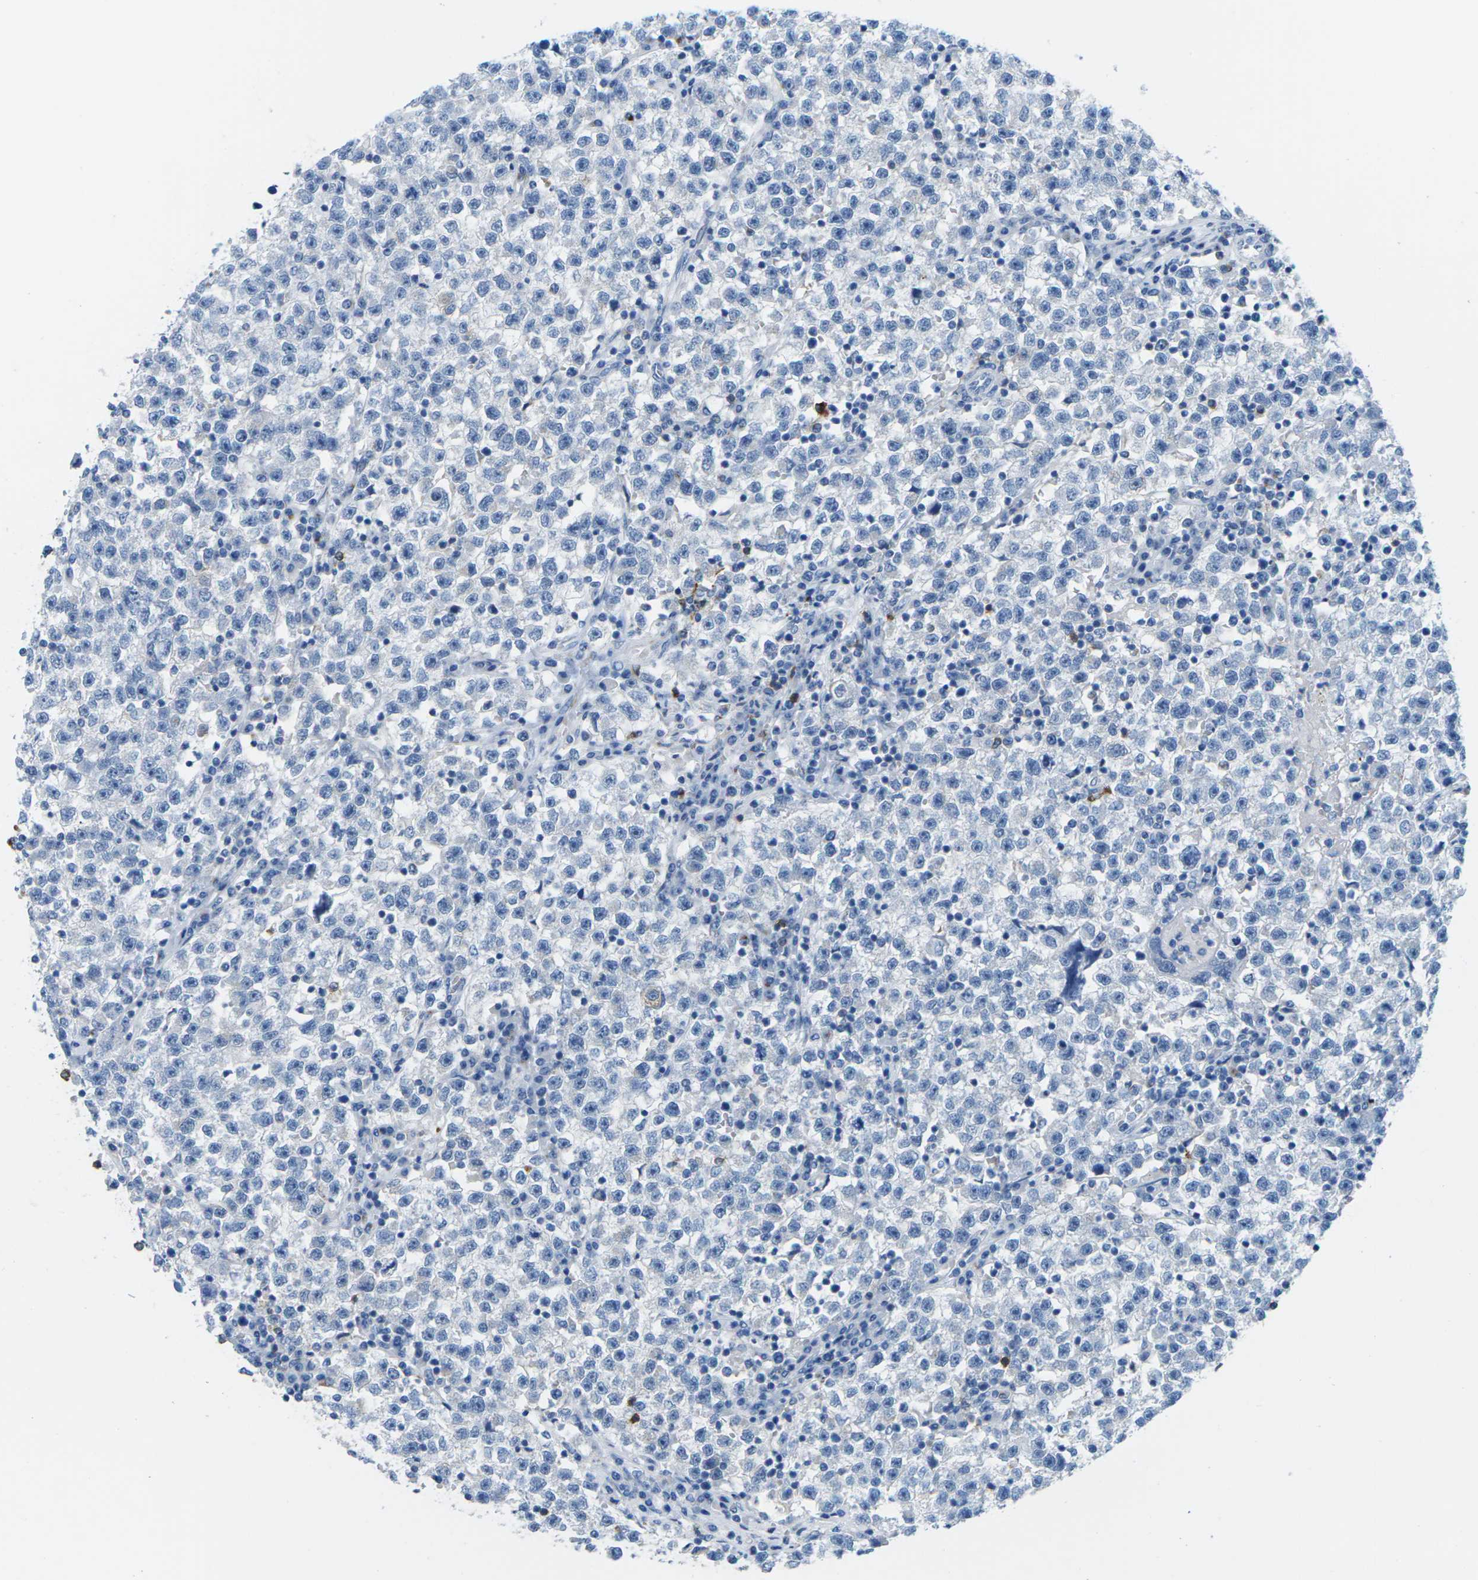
{"staining": {"intensity": "negative", "quantity": "none", "location": "none"}, "tissue": "testis cancer", "cell_type": "Tumor cells", "image_type": "cancer", "snomed": [{"axis": "morphology", "description": "Seminoma, NOS"}, {"axis": "topography", "description": "Testis"}], "caption": "The micrograph reveals no staining of tumor cells in testis cancer (seminoma).", "gene": "SYNGR2", "patient": {"sex": "male", "age": 22}}